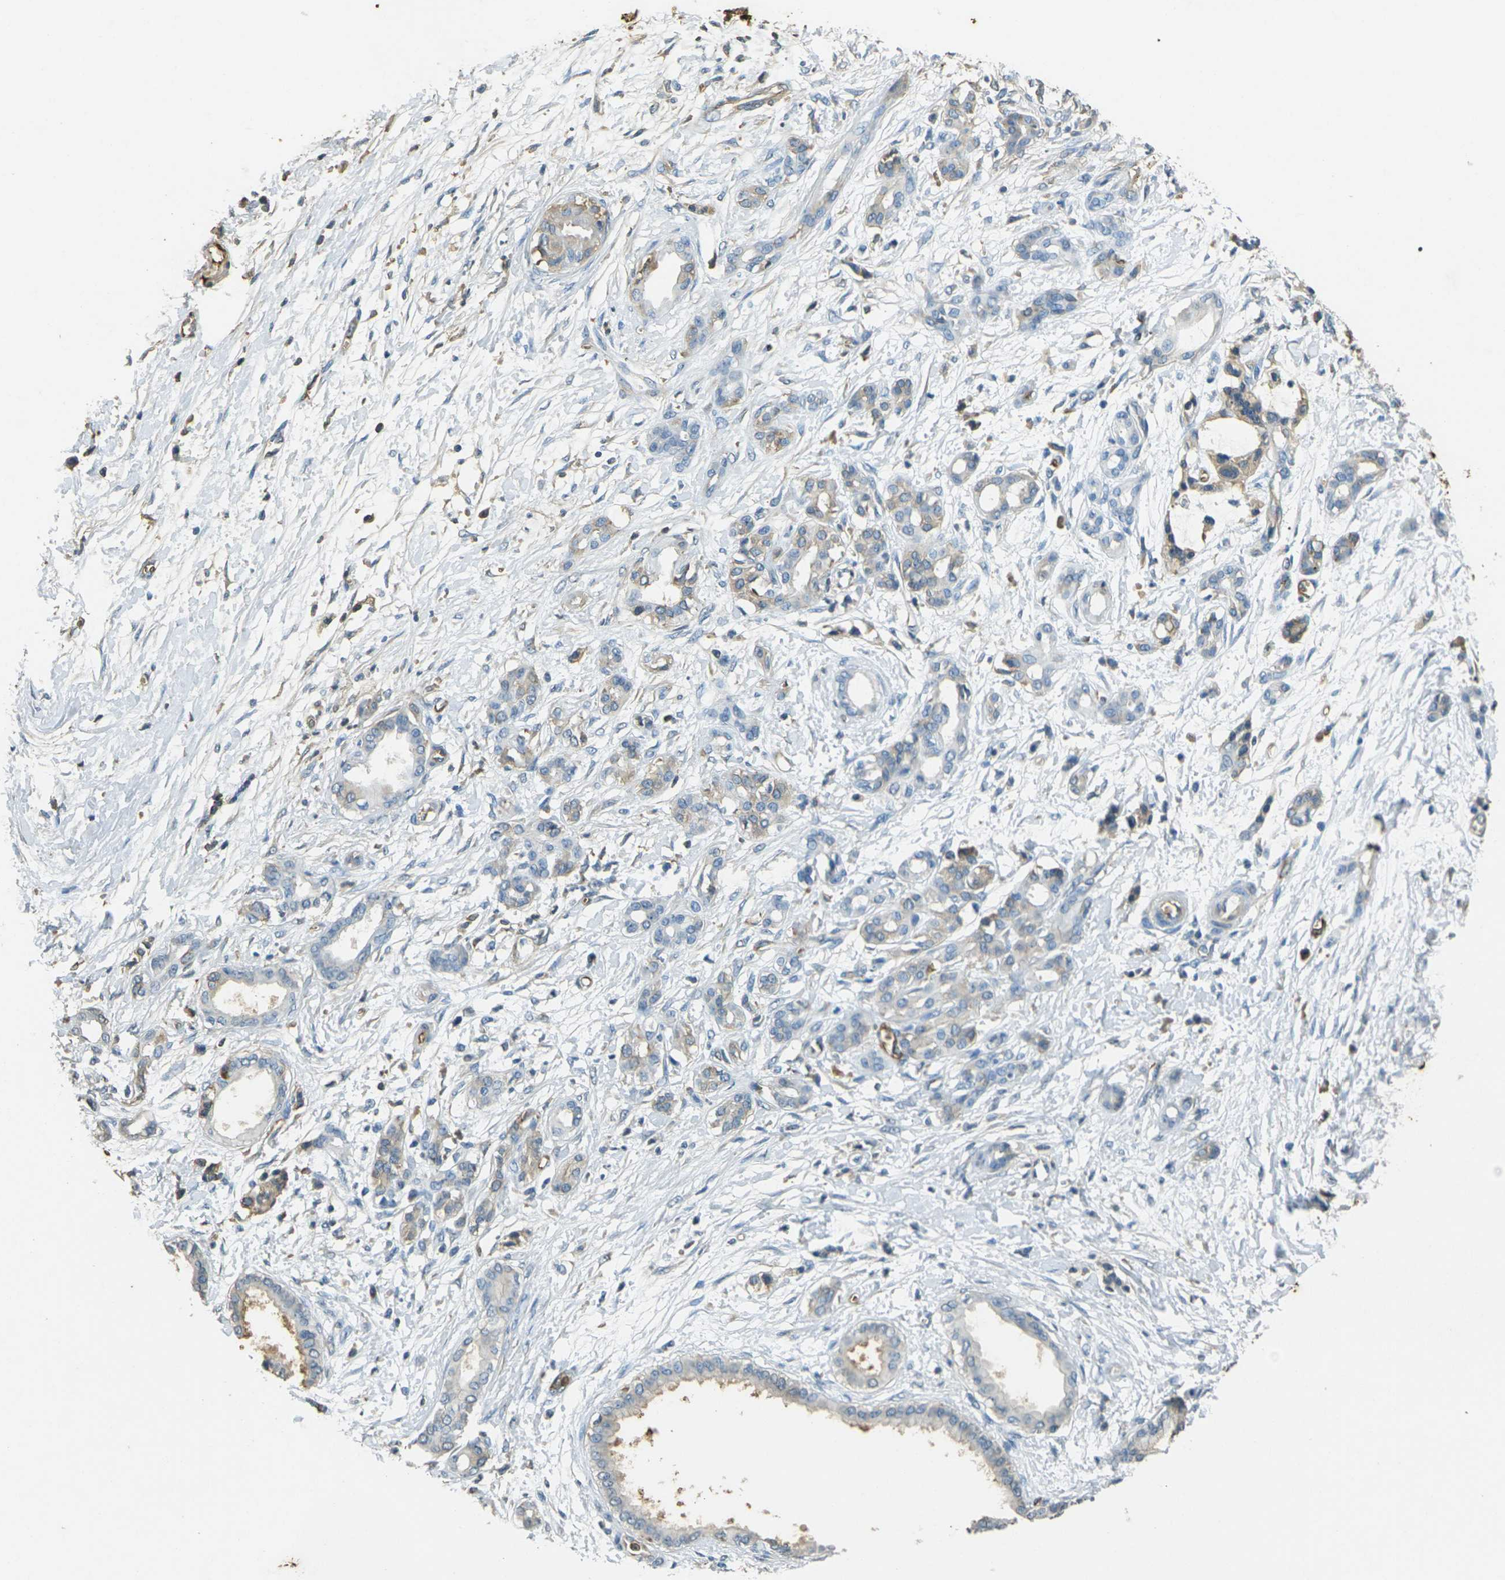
{"staining": {"intensity": "moderate", "quantity": ">75%", "location": "cytoplasmic/membranous"}, "tissue": "pancreatic cancer", "cell_type": "Tumor cells", "image_type": "cancer", "snomed": [{"axis": "morphology", "description": "Adenocarcinoma, NOS"}, {"axis": "topography", "description": "Pancreas"}], "caption": "Immunohistochemistry staining of pancreatic cancer (adenocarcinoma), which demonstrates medium levels of moderate cytoplasmic/membranous staining in approximately >75% of tumor cells indicating moderate cytoplasmic/membranous protein positivity. The staining was performed using DAB (3,3'-diaminobenzidine) (brown) for protein detection and nuclei were counterstained in hematoxylin (blue).", "gene": "HBB", "patient": {"sex": "male", "age": 56}}